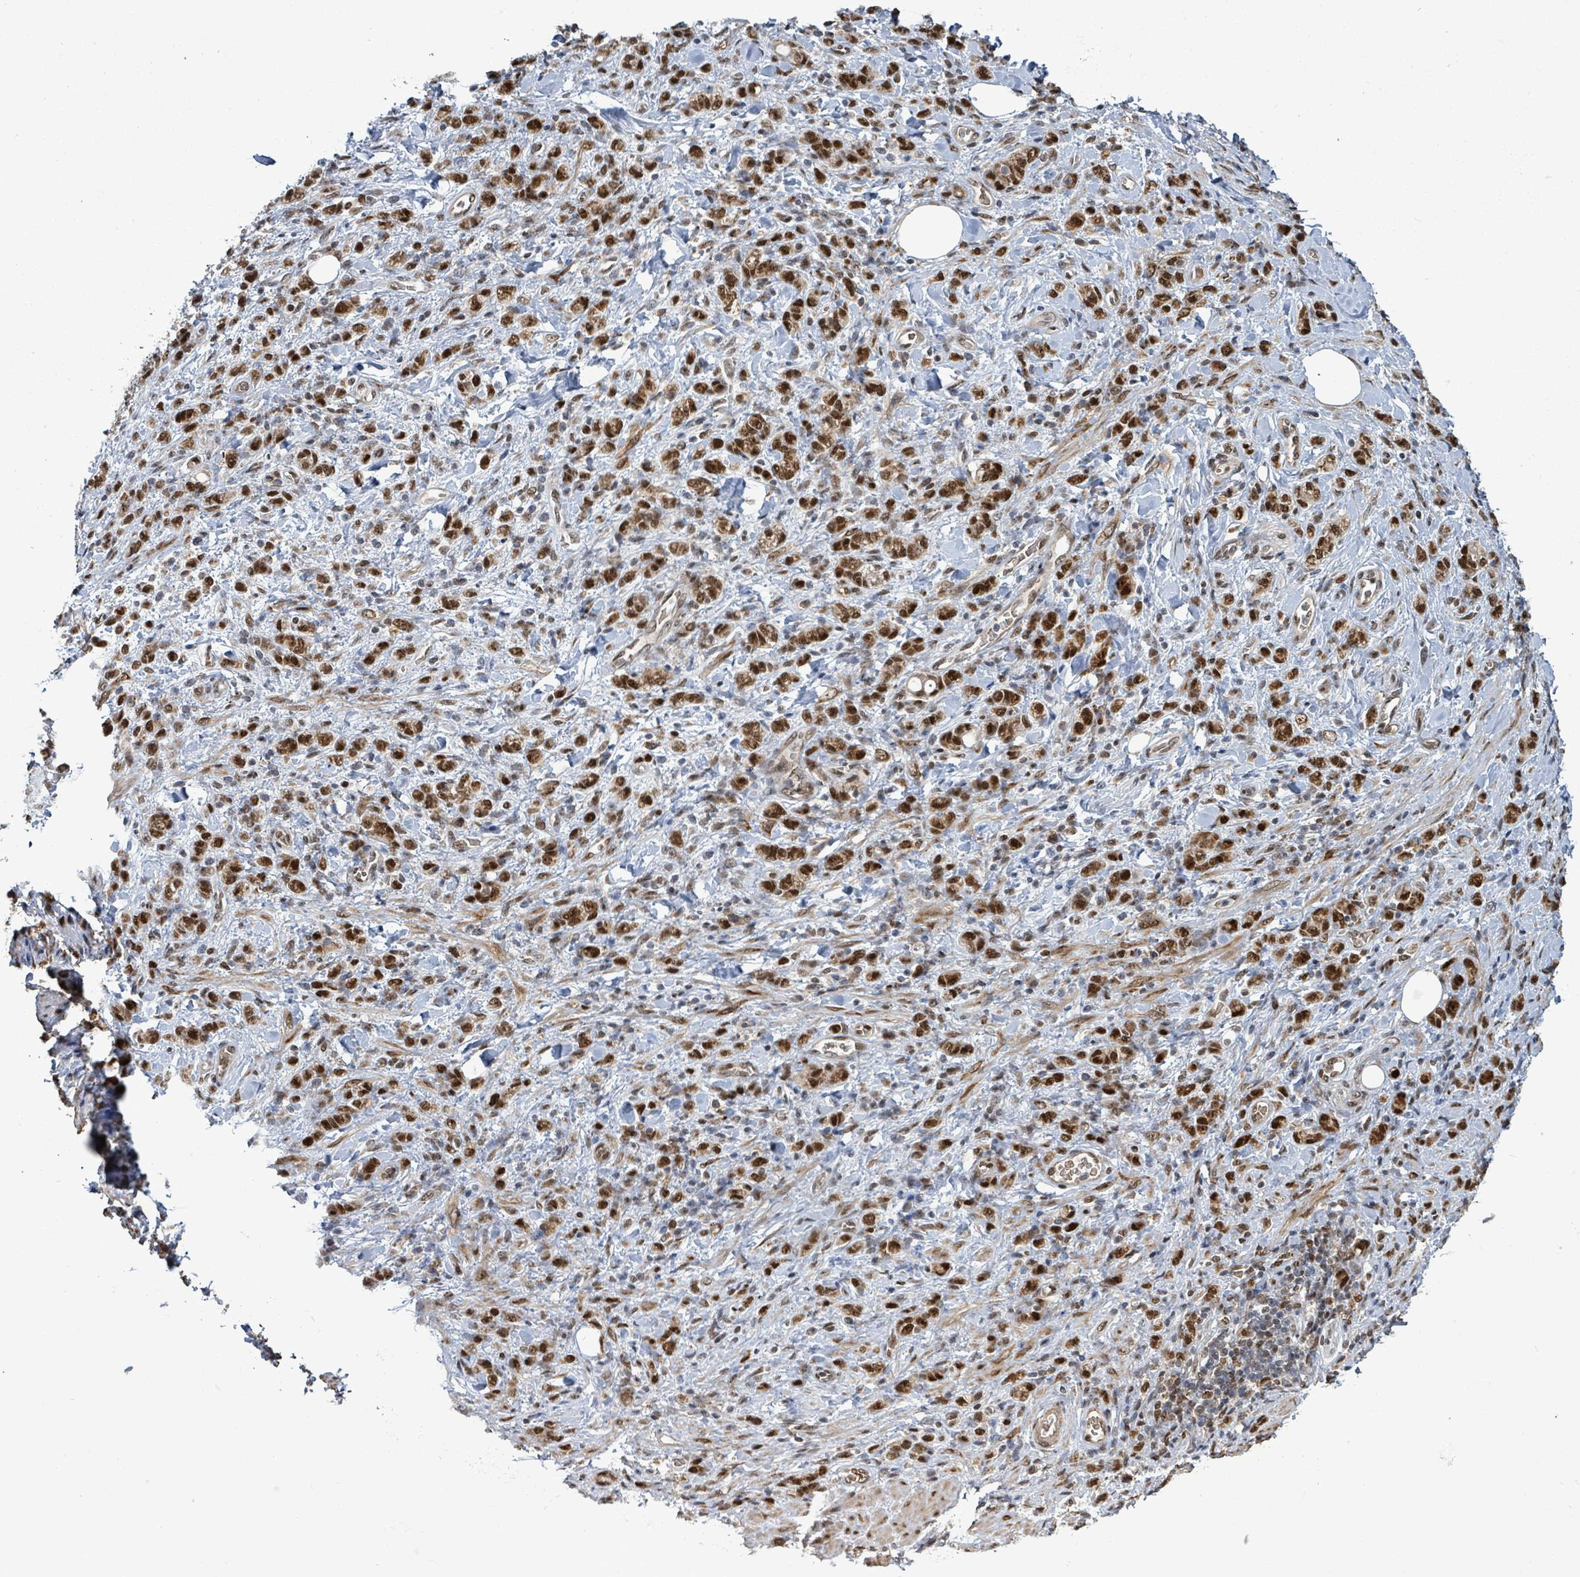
{"staining": {"intensity": "strong", "quantity": ">75%", "location": "nuclear"}, "tissue": "stomach cancer", "cell_type": "Tumor cells", "image_type": "cancer", "snomed": [{"axis": "morphology", "description": "Adenocarcinoma, NOS"}, {"axis": "topography", "description": "Stomach"}], "caption": "DAB (3,3'-diaminobenzidine) immunohistochemical staining of human adenocarcinoma (stomach) reveals strong nuclear protein staining in about >75% of tumor cells. (Brightfield microscopy of DAB IHC at high magnification).", "gene": "PATZ1", "patient": {"sex": "male", "age": 77}}